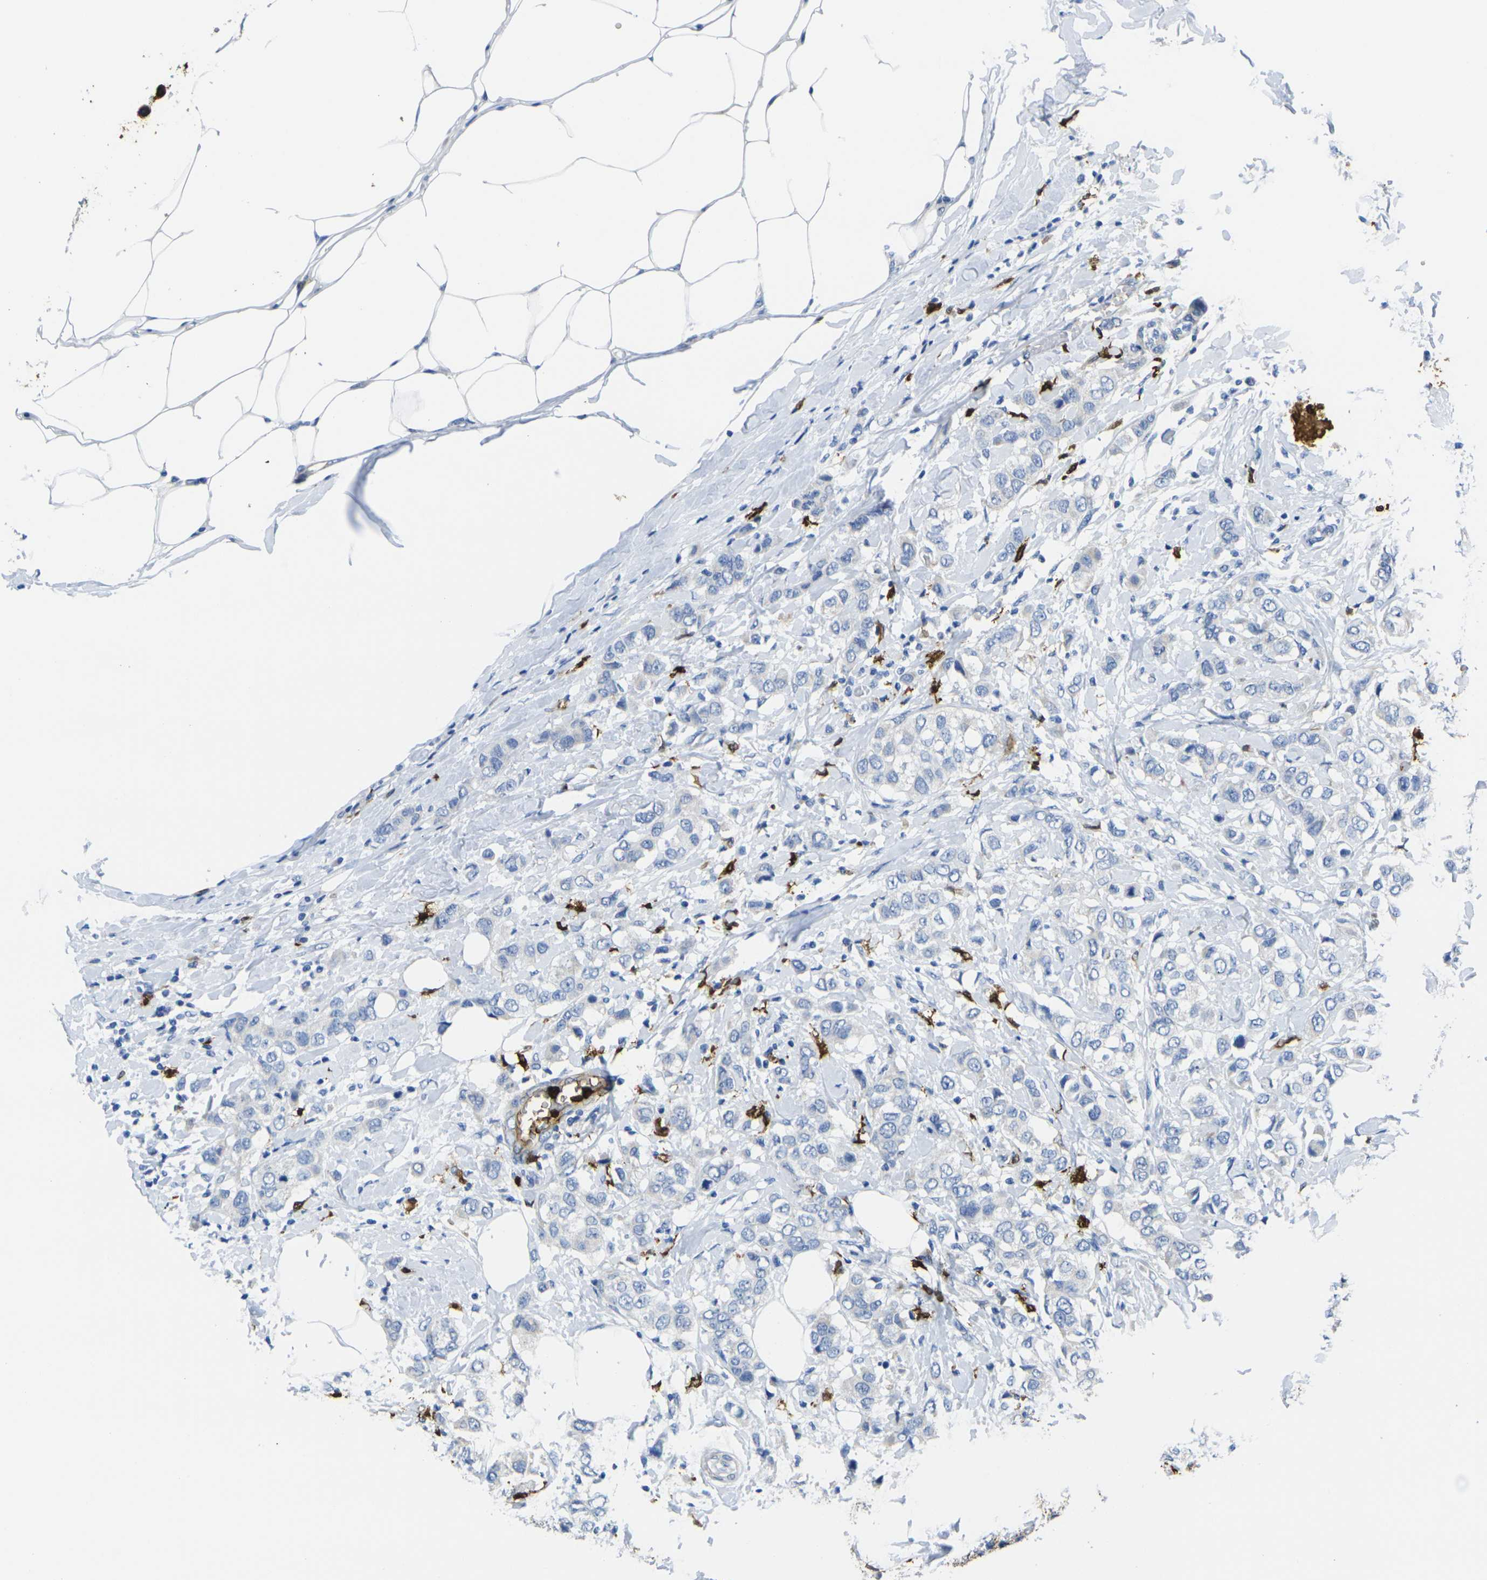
{"staining": {"intensity": "negative", "quantity": "none", "location": "none"}, "tissue": "breast cancer", "cell_type": "Tumor cells", "image_type": "cancer", "snomed": [{"axis": "morphology", "description": "Duct carcinoma"}, {"axis": "topography", "description": "Breast"}], "caption": "Immunohistochemistry (IHC) photomicrograph of human breast intraductal carcinoma stained for a protein (brown), which displays no expression in tumor cells.", "gene": "S100A9", "patient": {"sex": "female", "age": 50}}